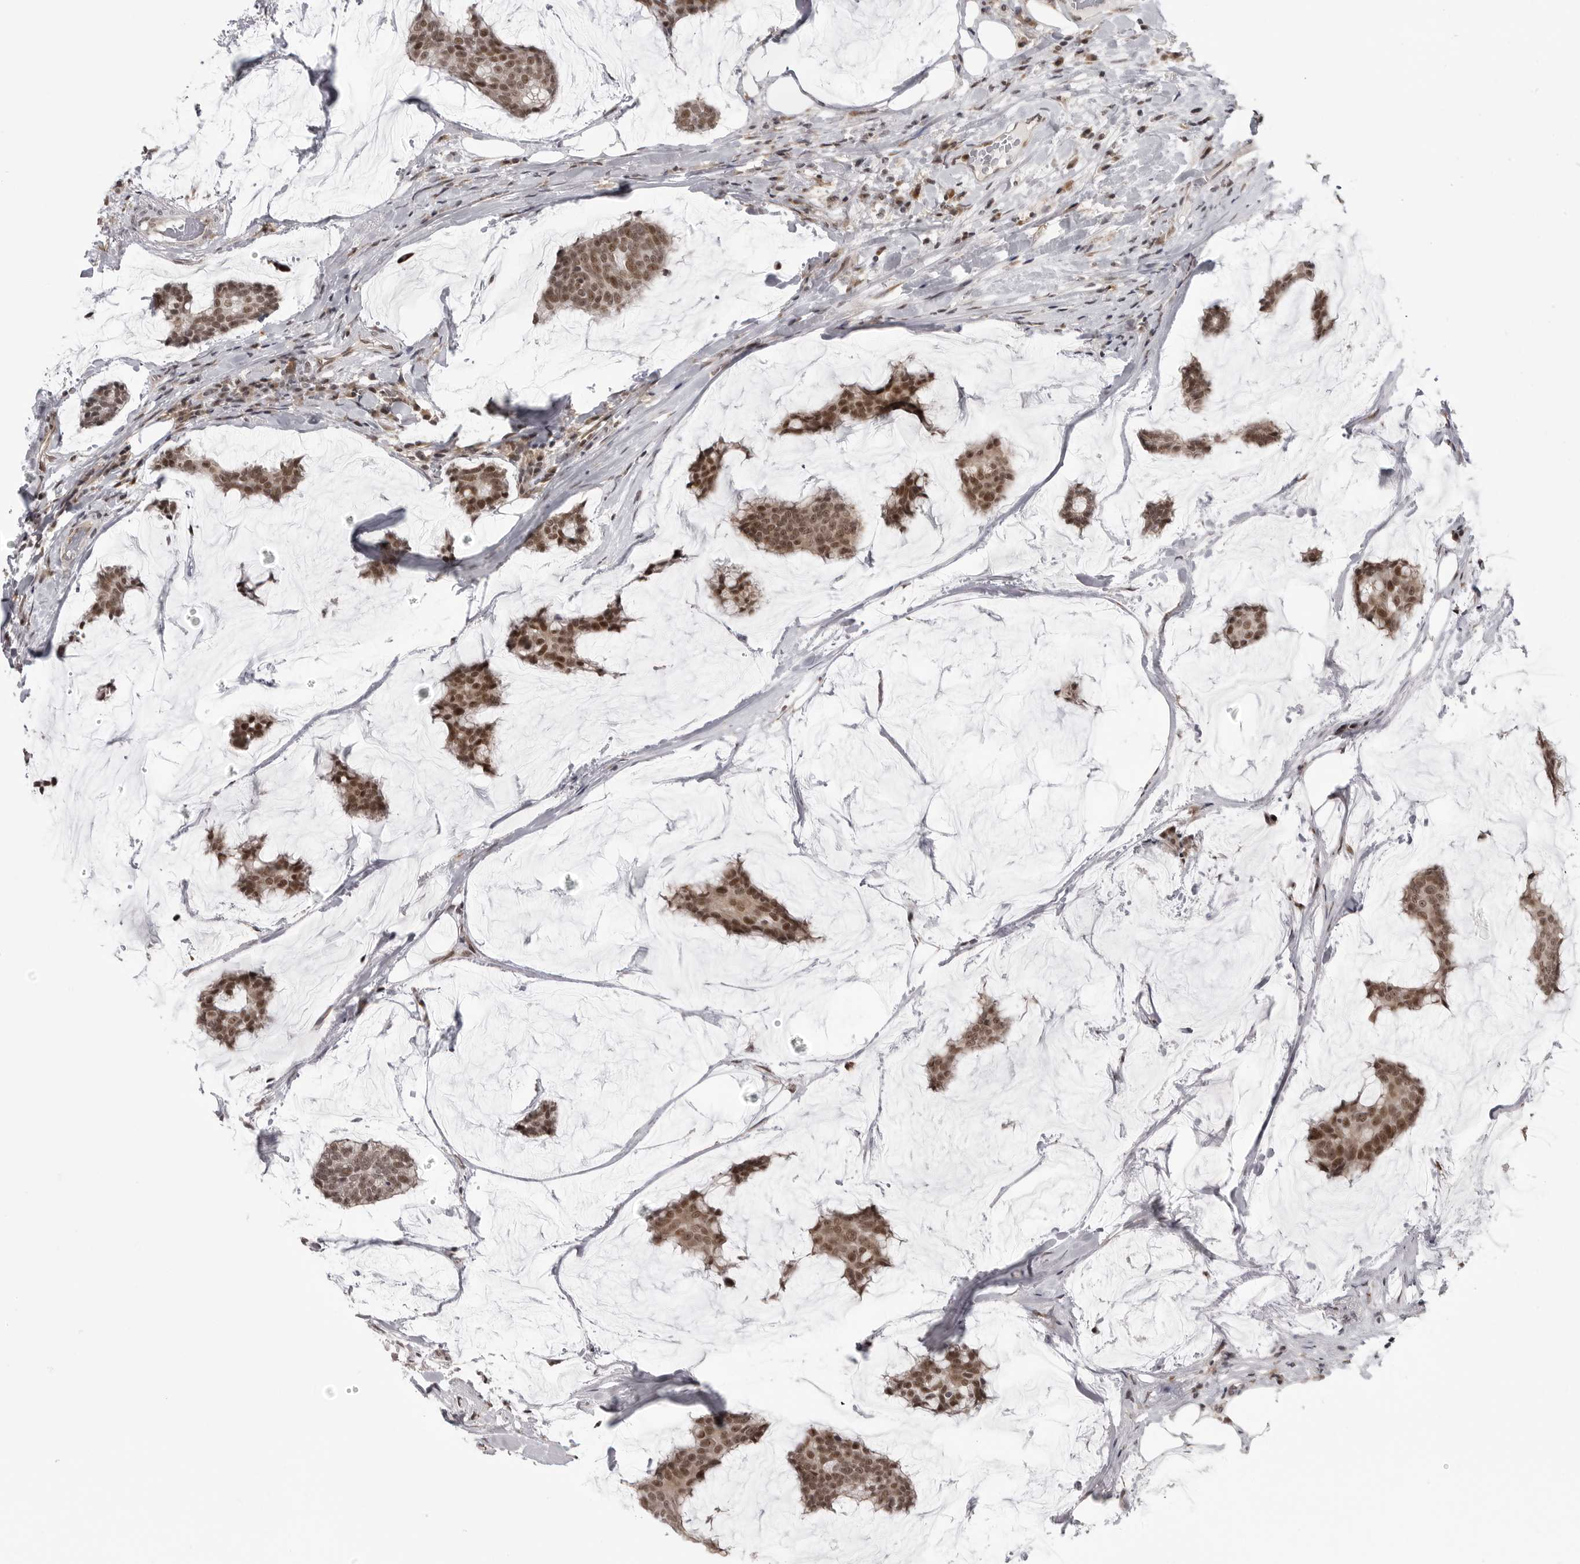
{"staining": {"intensity": "moderate", "quantity": ">75%", "location": "nuclear"}, "tissue": "breast cancer", "cell_type": "Tumor cells", "image_type": "cancer", "snomed": [{"axis": "morphology", "description": "Duct carcinoma"}, {"axis": "topography", "description": "Breast"}], "caption": "The image demonstrates a brown stain indicating the presence of a protein in the nuclear of tumor cells in breast cancer (intraductal carcinoma).", "gene": "PRDM10", "patient": {"sex": "female", "age": 93}}